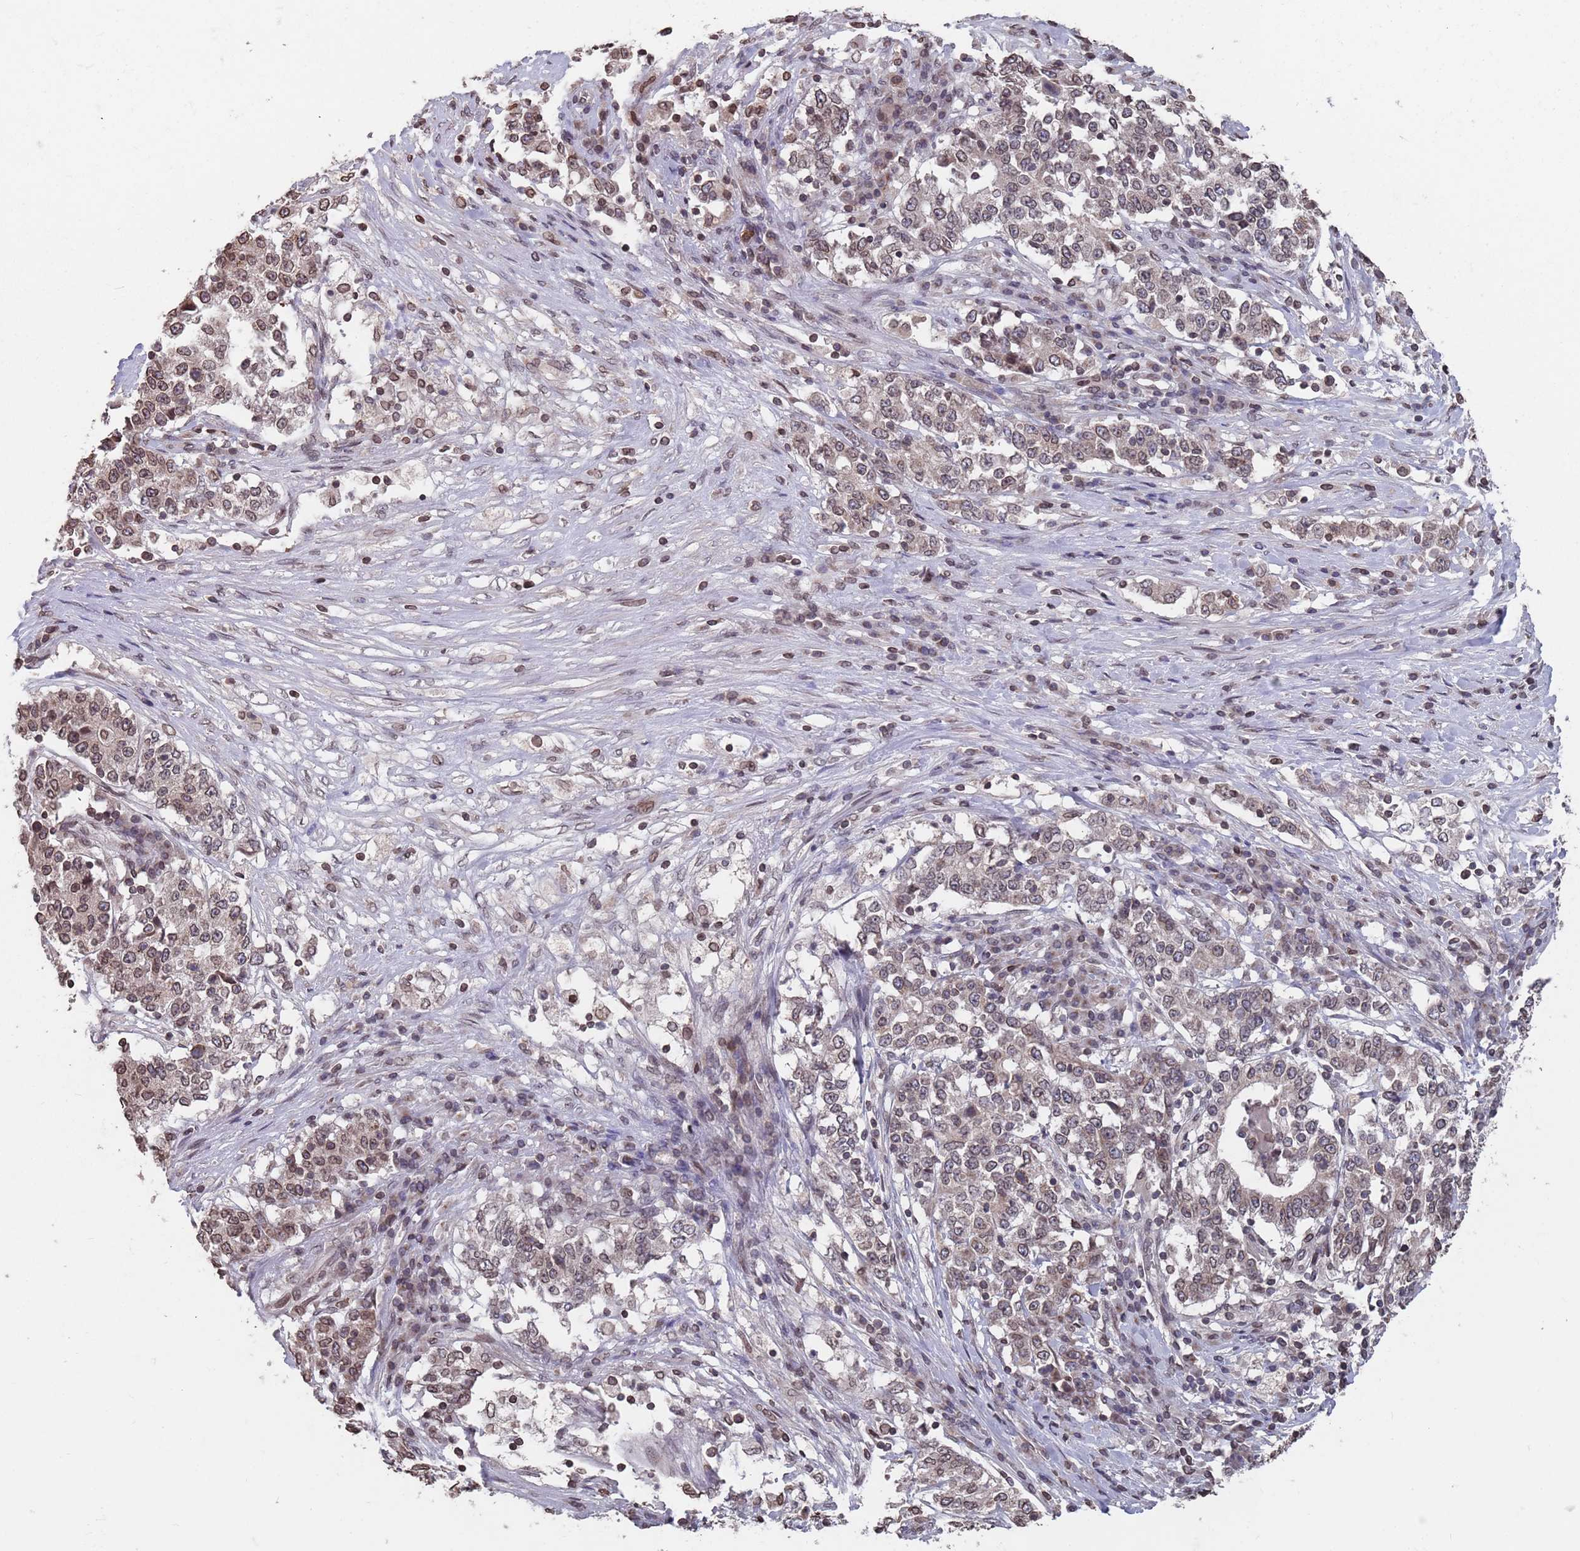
{"staining": {"intensity": "moderate", "quantity": ">75%", "location": "cytoplasmic/membranous,nuclear"}, "tissue": "stomach cancer", "cell_type": "Tumor cells", "image_type": "cancer", "snomed": [{"axis": "morphology", "description": "Adenocarcinoma, NOS"}, {"axis": "topography", "description": "Stomach"}], "caption": "Stomach adenocarcinoma stained with a protein marker exhibits moderate staining in tumor cells.", "gene": "SDHAF3", "patient": {"sex": "male", "age": 59}}